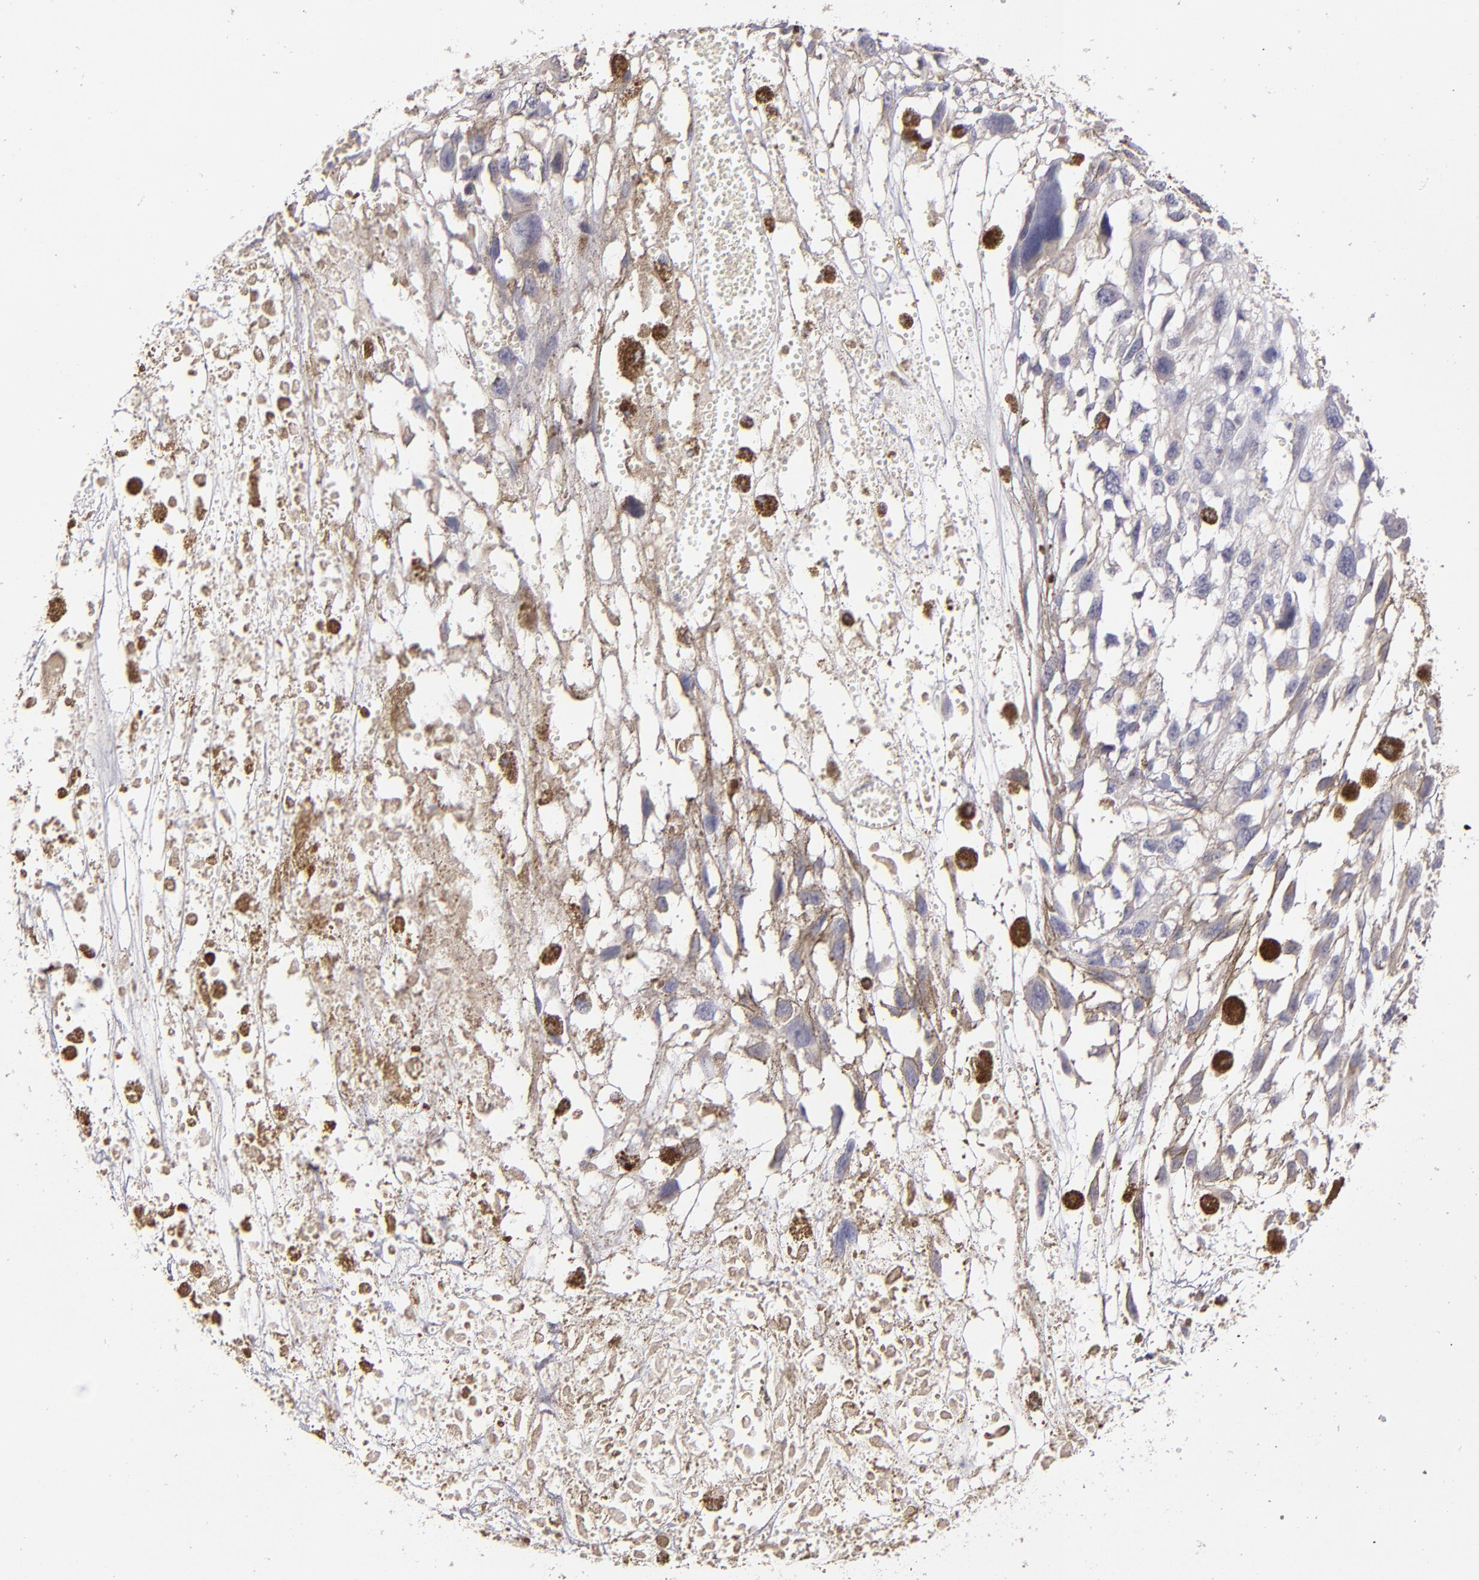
{"staining": {"intensity": "negative", "quantity": "none", "location": "none"}, "tissue": "melanoma", "cell_type": "Tumor cells", "image_type": "cancer", "snomed": [{"axis": "morphology", "description": "Malignant melanoma, Metastatic site"}, {"axis": "topography", "description": "Lymph node"}], "caption": "Immunohistochemistry of human malignant melanoma (metastatic site) reveals no expression in tumor cells.", "gene": "GLDC", "patient": {"sex": "male", "age": 59}}